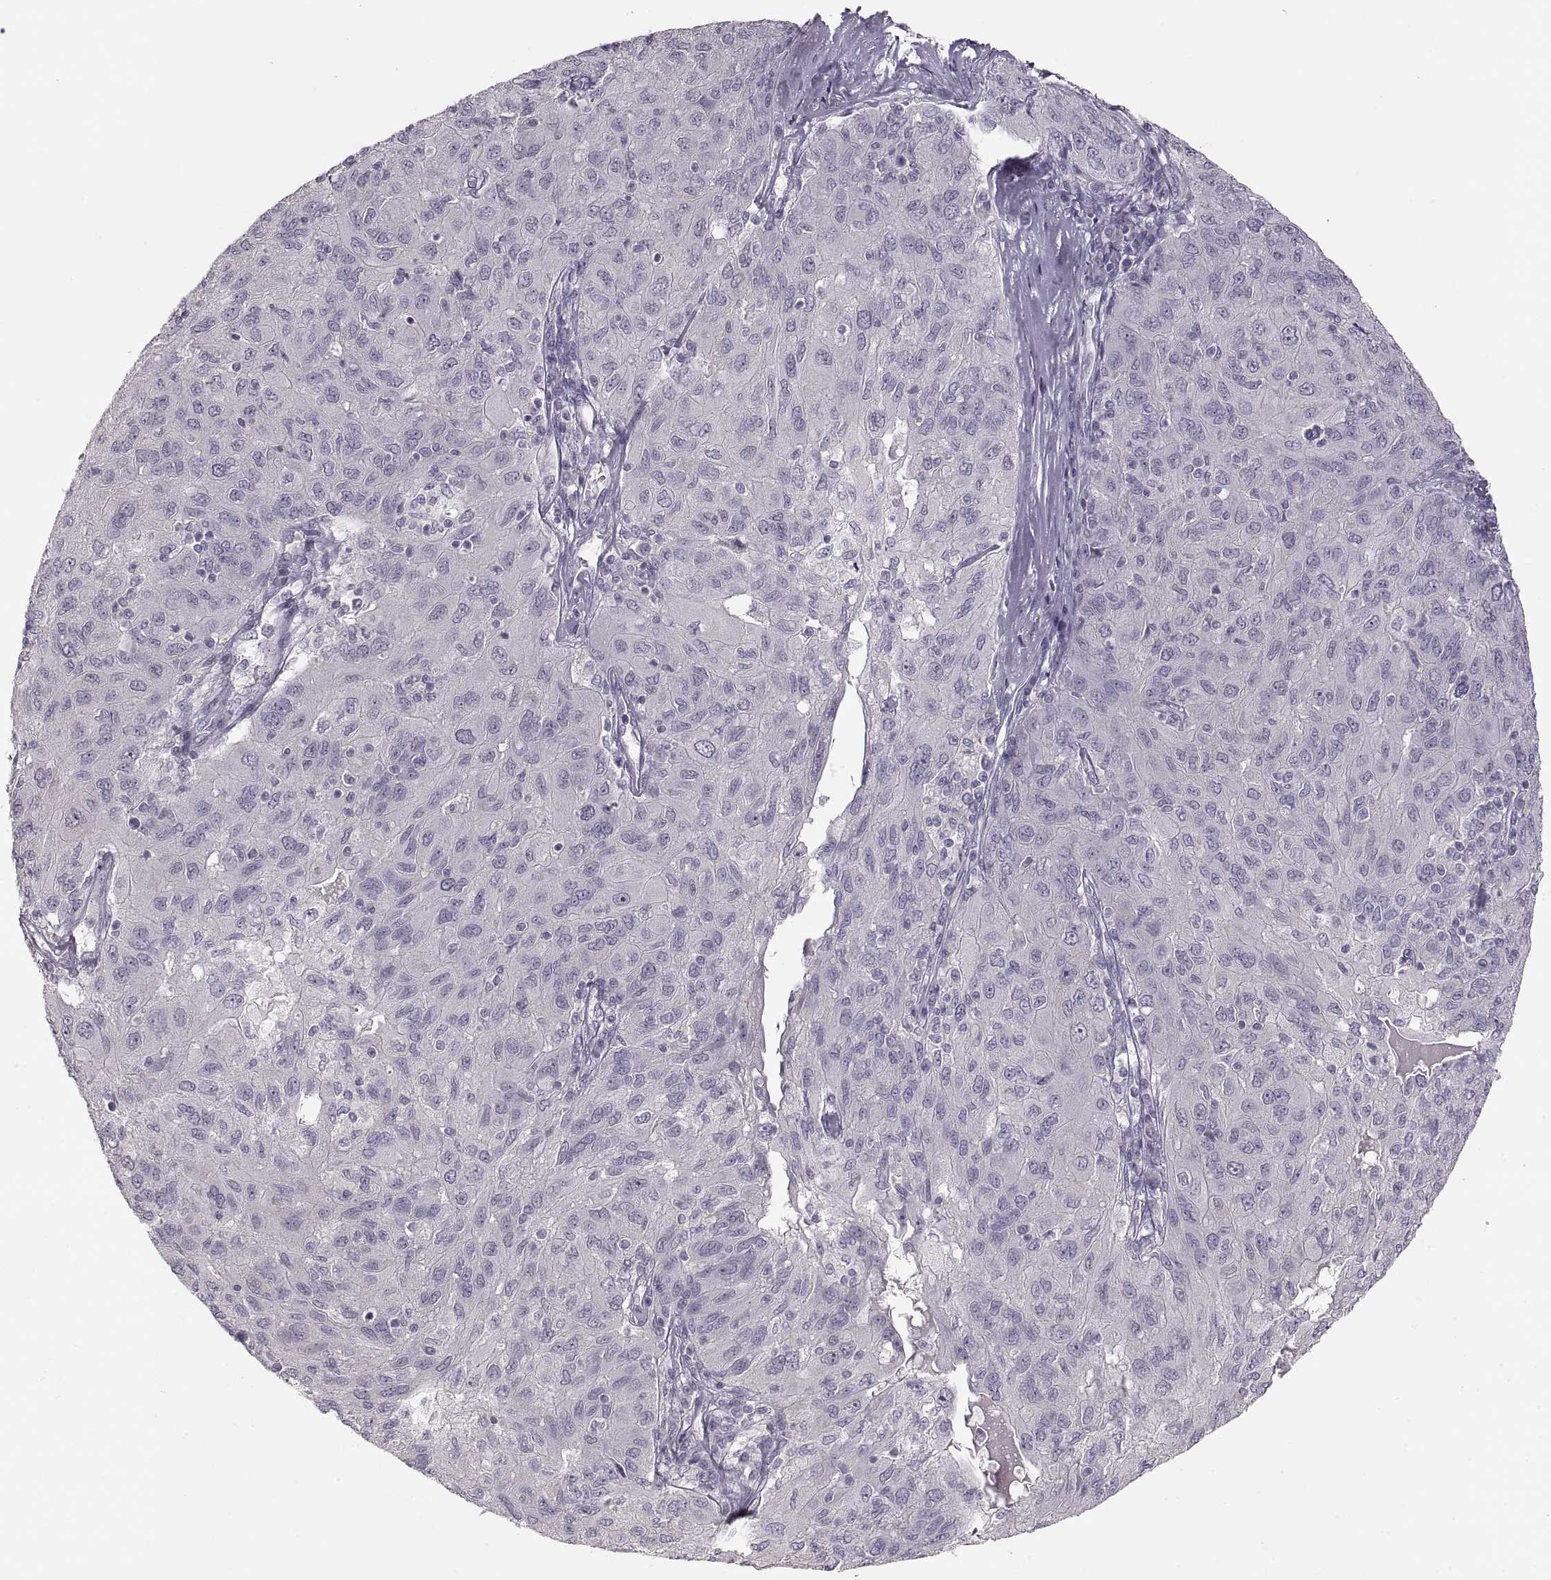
{"staining": {"intensity": "negative", "quantity": "none", "location": "none"}, "tissue": "ovarian cancer", "cell_type": "Tumor cells", "image_type": "cancer", "snomed": [{"axis": "morphology", "description": "Carcinoma, endometroid"}, {"axis": "topography", "description": "Ovary"}], "caption": "This is an immunohistochemistry micrograph of human ovarian cancer. There is no expression in tumor cells.", "gene": "PCSK2", "patient": {"sex": "female", "age": 50}}